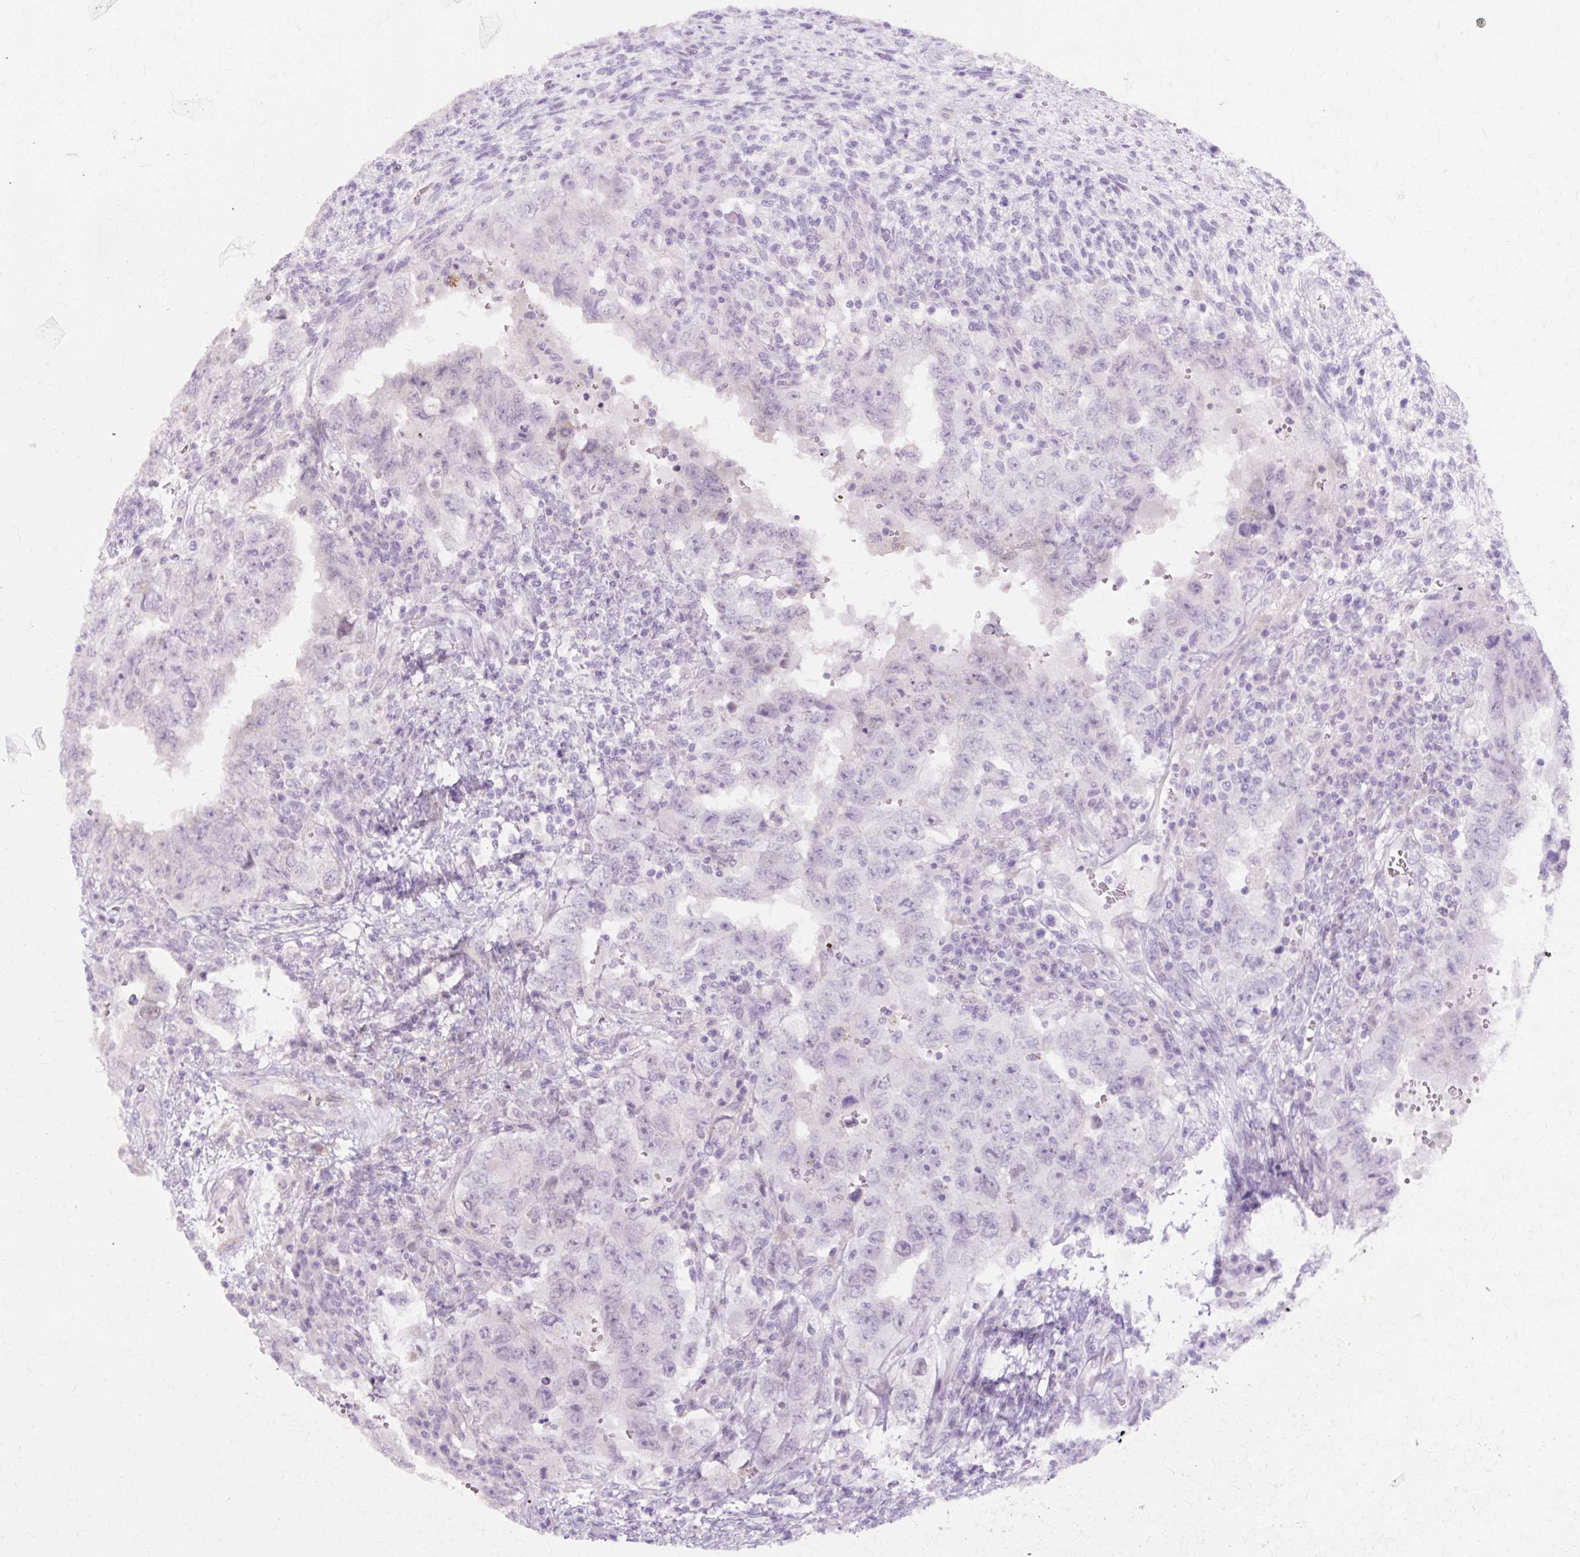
{"staining": {"intensity": "negative", "quantity": "none", "location": "none"}, "tissue": "testis cancer", "cell_type": "Tumor cells", "image_type": "cancer", "snomed": [{"axis": "morphology", "description": "Carcinoma, Embryonal, NOS"}, {"axis": "topography", "description": "Testis"}], "caption": "Tumor cells show no significant positivity in testis cancer. (DAB immunohistochemistry visualized using brightfield microscopy, high magnification).", "gene": "IRX2", "patient": {"sex": "male", "age": 26}}